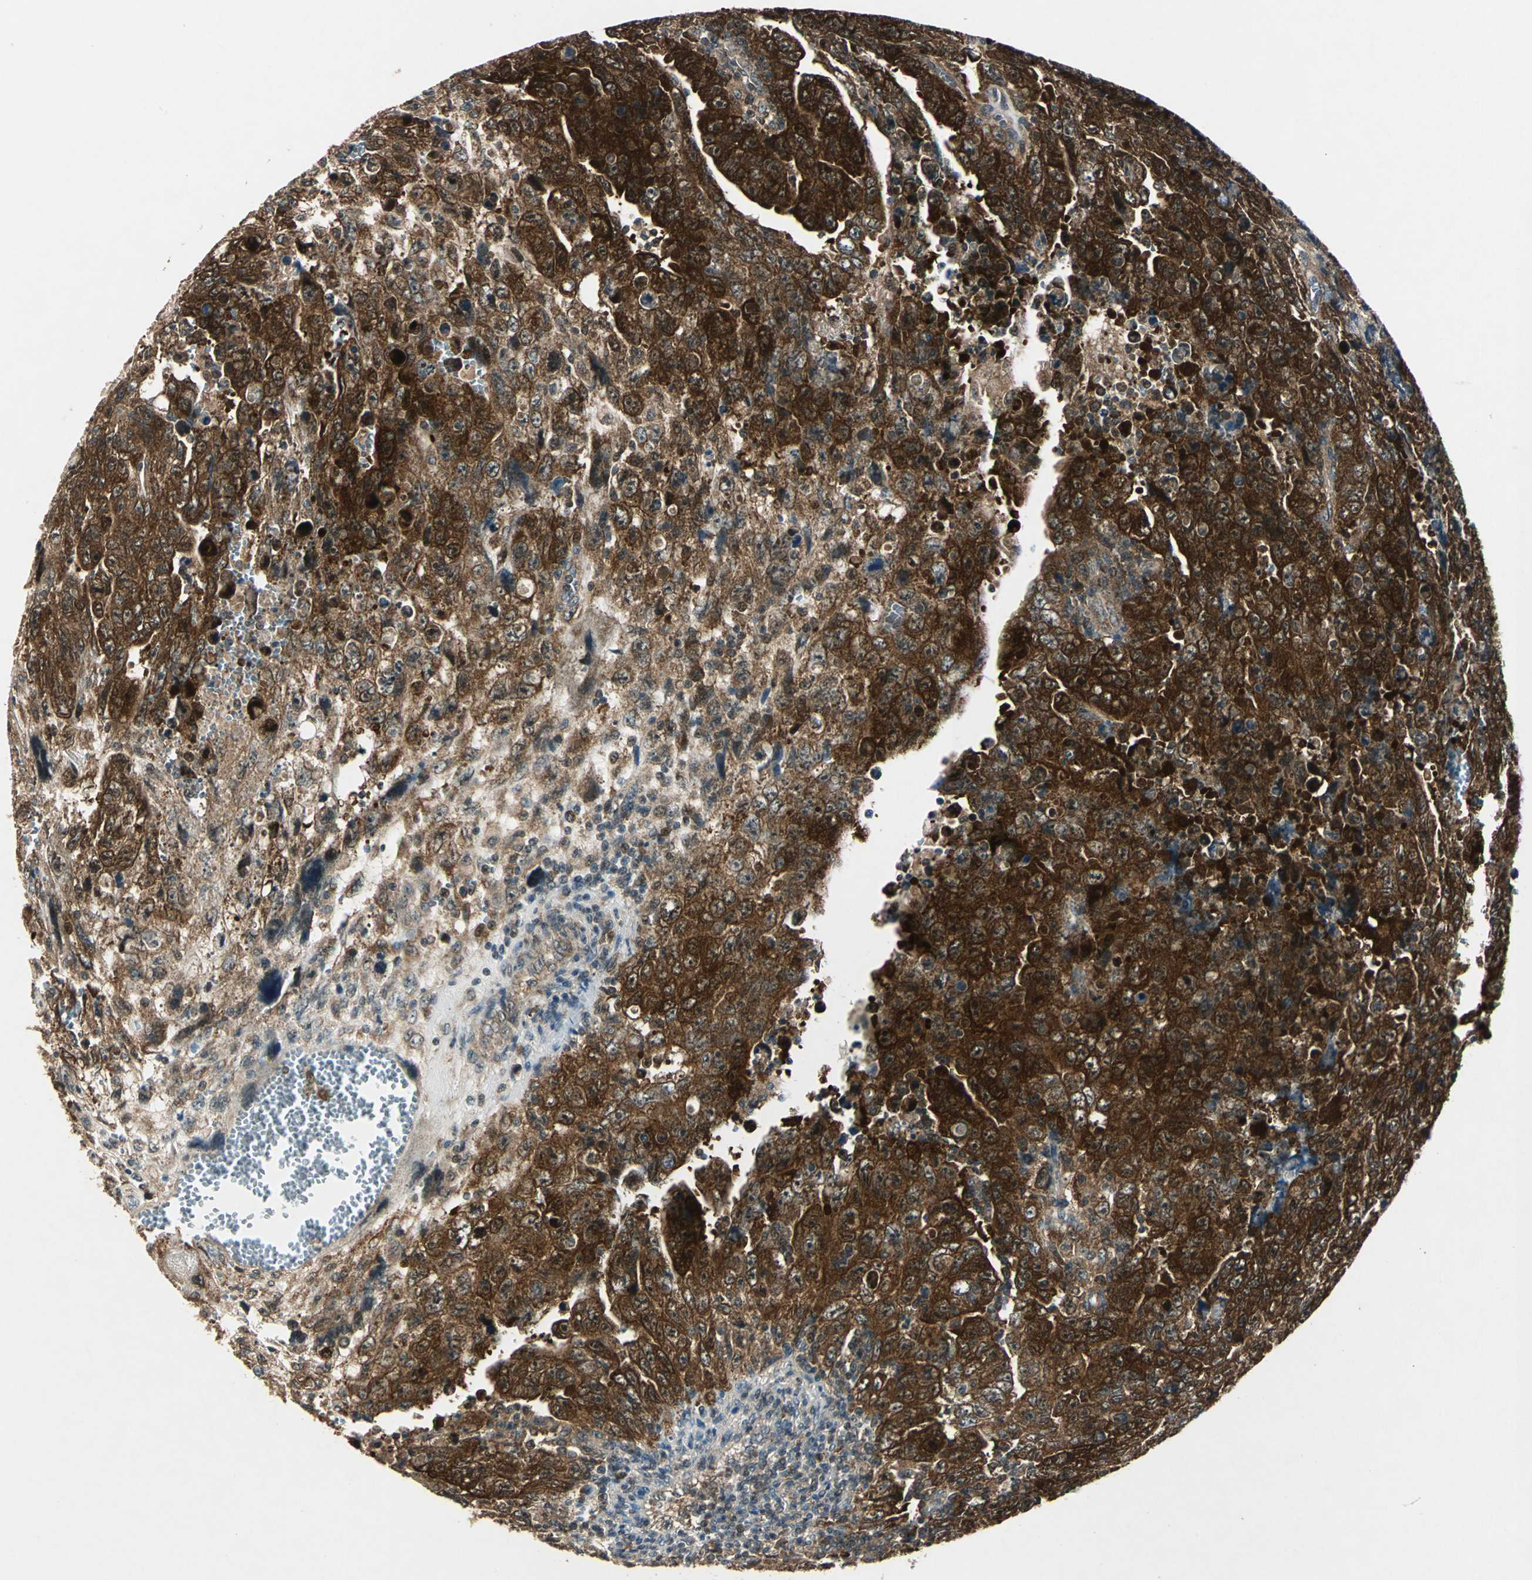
{"staining": {"intensity": "strong", "quantity": ">75%", "location": "cytoplasmic/membranous"}, "tissue": "testis cancer", "cell_type": "Tumor cells", "image_type": "cancer", "snomed": [{"axis": "morphology", "description": "Carcinoma, Embryonal, NOS"}, {"axis": "topography", "description": "Testis"}], "caption": "DAB (3,3'-diaminobenzidine) immunohistochemical staining of human embryonal carcinoma (testis) demonstrates strong cytoplasmic/membranous protein positivity in about >75% of tumor cells. The staining was performed using DAB (3,3'-diaminobenzidine), with brown indicating positive protein expression. Nuclei are stained blue with hematoxylin.", "gene": "AHSA1", "patient": {"sex": "male", "age": 28}}